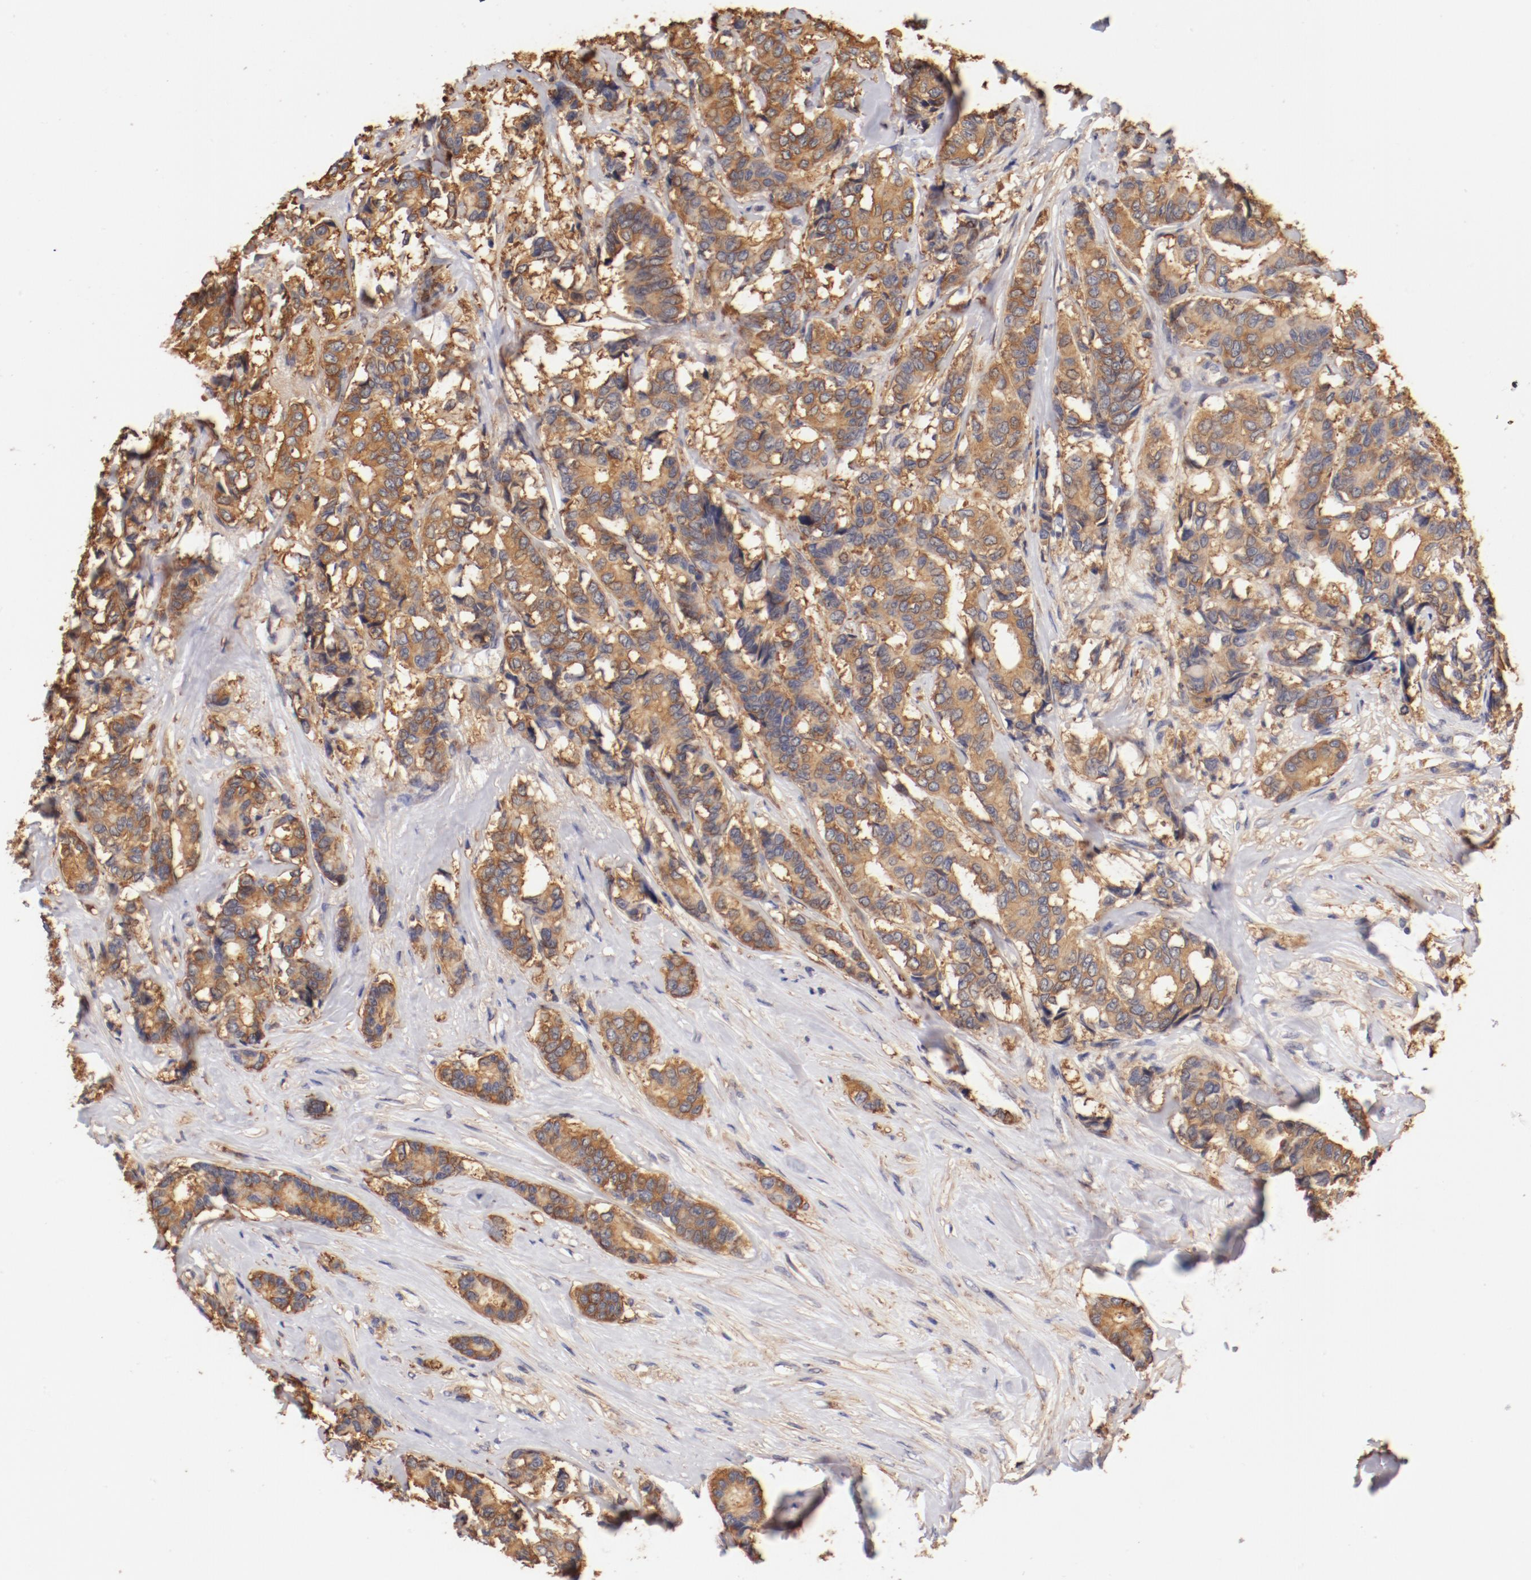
{"staining": {"intensity": "moderate", "quantity": ">75%", "location": "cytoplasmic/membranous"}, "tissue": "breast cancer", "cell_type": "Tumor cells", "image_type": "cancer", "snomed": [{"axis": "morphology", "description": "Duct carcinoma"}, {"axis": "topography", "description": "Breast"}], "caption": "The photomicrograph reveals immunohistochemical staining of breast cancer. There is moderate cytoplasmic/membranous positivity is identified in approximately >75% of tumor cells.", "gene": "FCMR", "patient": {"sex": "female", "age": 87}}